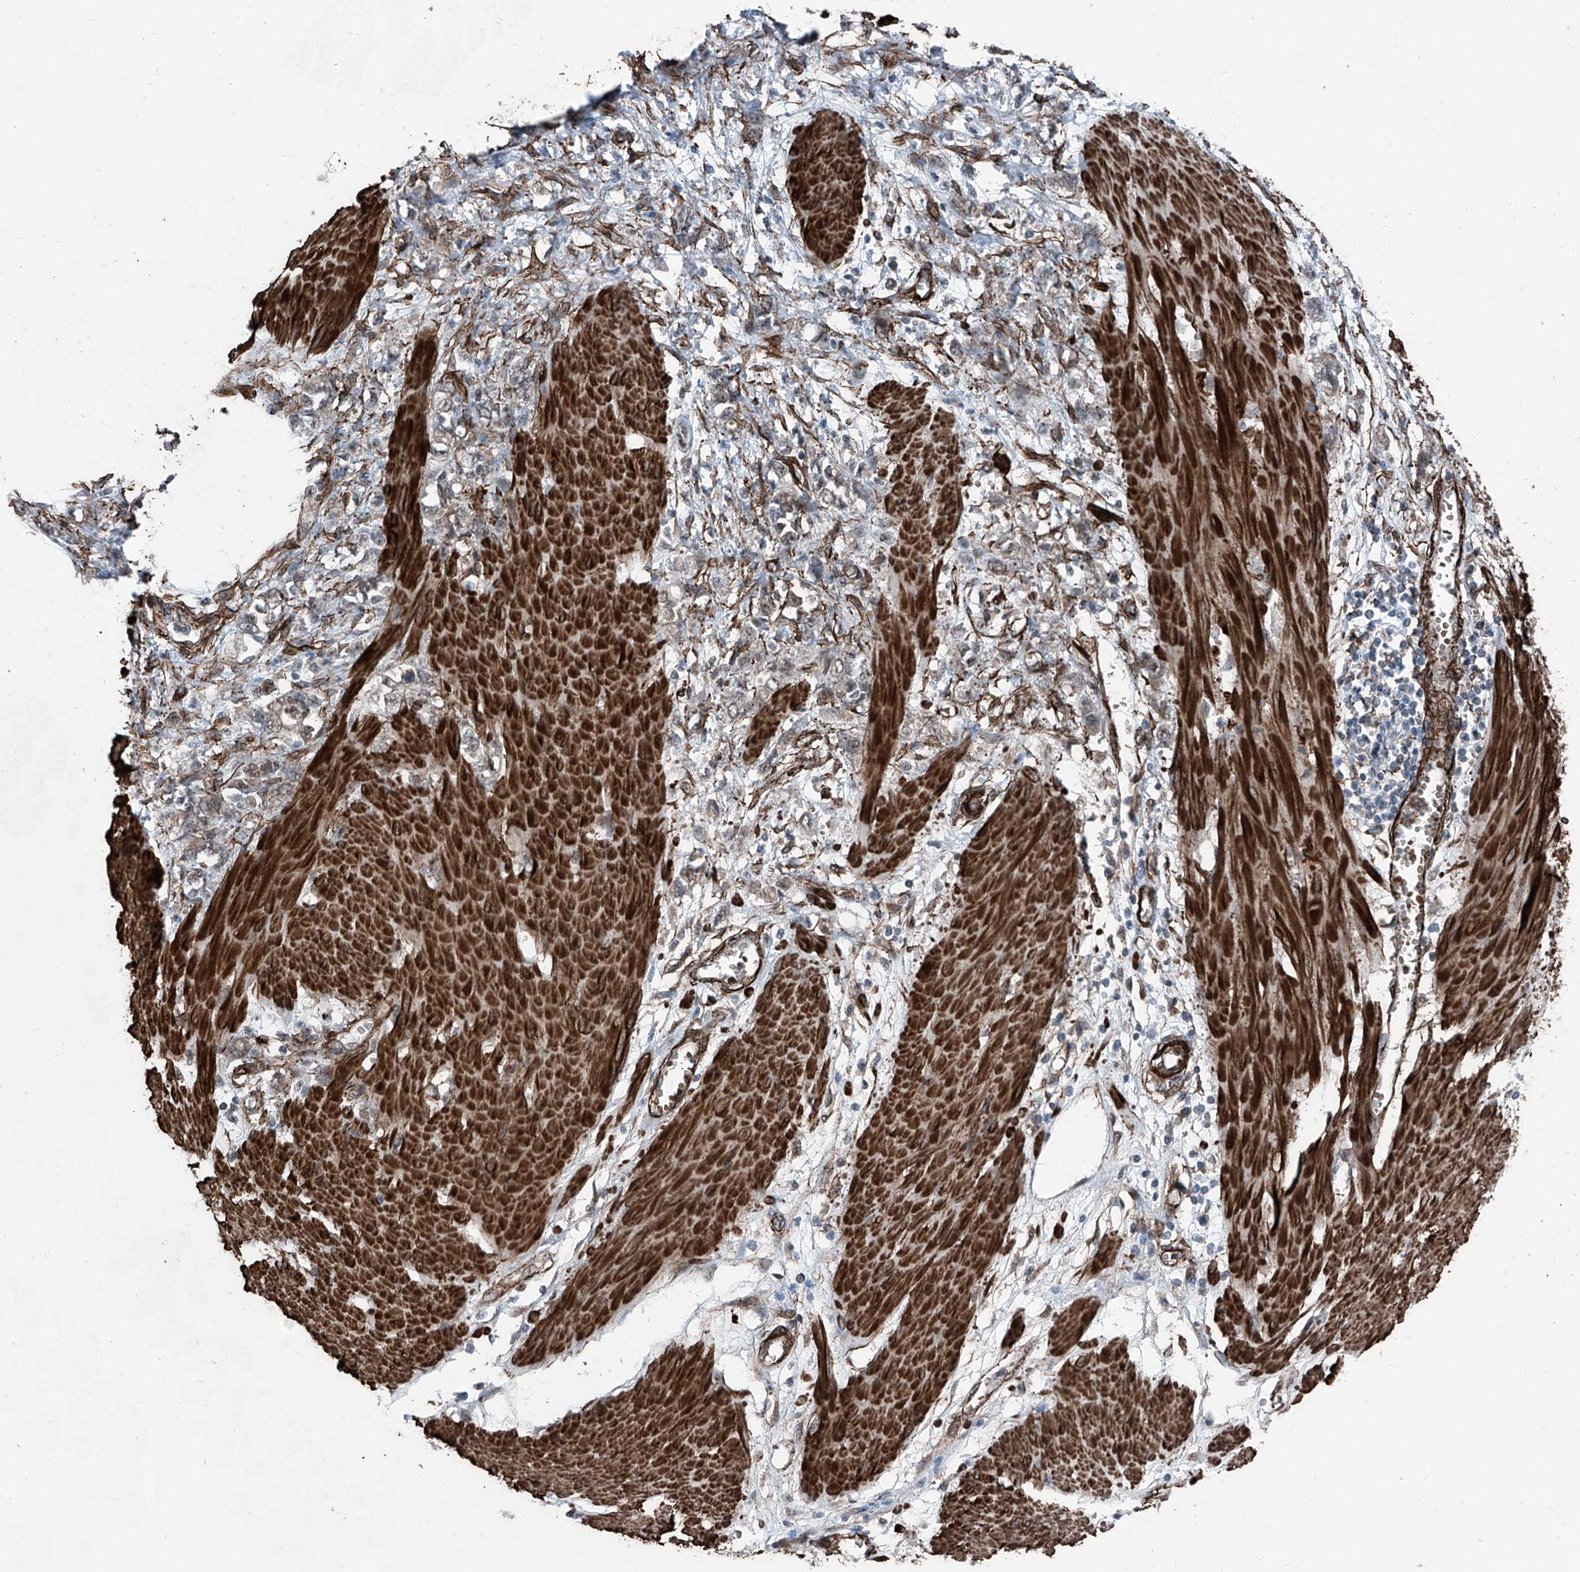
{"staining": {"intensity": "weak", "quantity": "<25%", "location": "cytoplasmic/membranous"}, "tissue": "stomach cancer", "cell_type": "Tumor cells", "image_type": "cancer", "snomed": [{"axis": "morphology", "description": "Adenocarcinoma, NOS"}, {"axis": "topography", "description": "Stomach"}], "caption": "Immunohistochemical staining of adenocarcinoma (stomach) demonstrates no significant expression in tumor cells. The staining was performed using DAB to visualize the protein expression in brown, while the nuclei were stained in blue with hematoxylin (Magnification: 20x).", "gene": "COA7", "patient": {"sex": "female", "age": 76}}